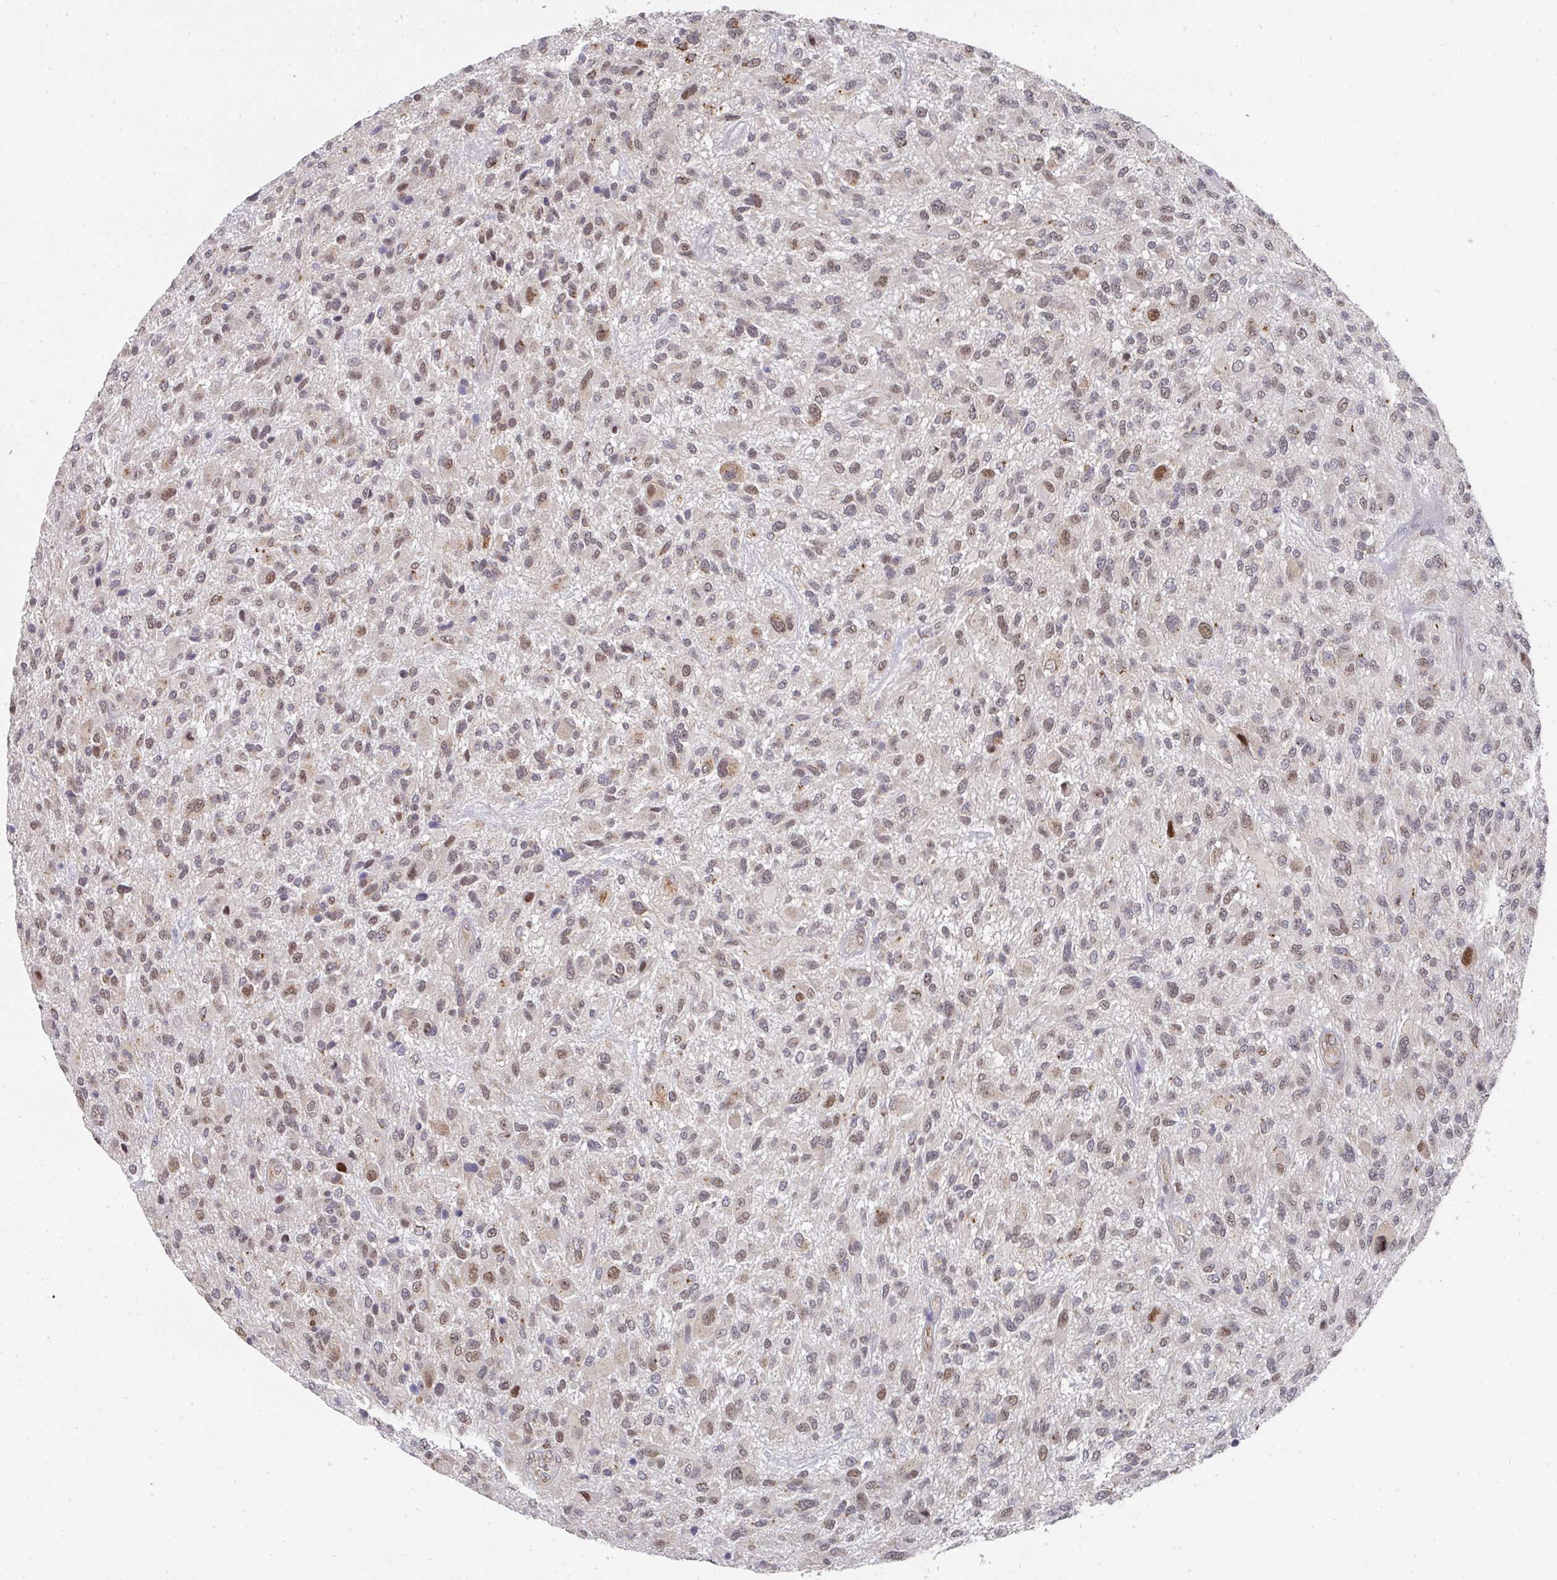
{"staining": {"intensity": "moderate", "quantity": "<25%", "location": "nuclear"}, "tissue": "glioma", "cell_type": "Tumor cells", "image_type": "cancer", "snomed": [{"axis": "morphology", "description": "Glioma, malignant, High grade"}, {"axis": "topography", "description": "Brain"}], "caption": "A brown stain shows moderate nuclear staining of a protein in malignant glioma (high-grade) tumor cells.", "gene": "C18orf25", "patient": {"sex": "male", "age": 47}}